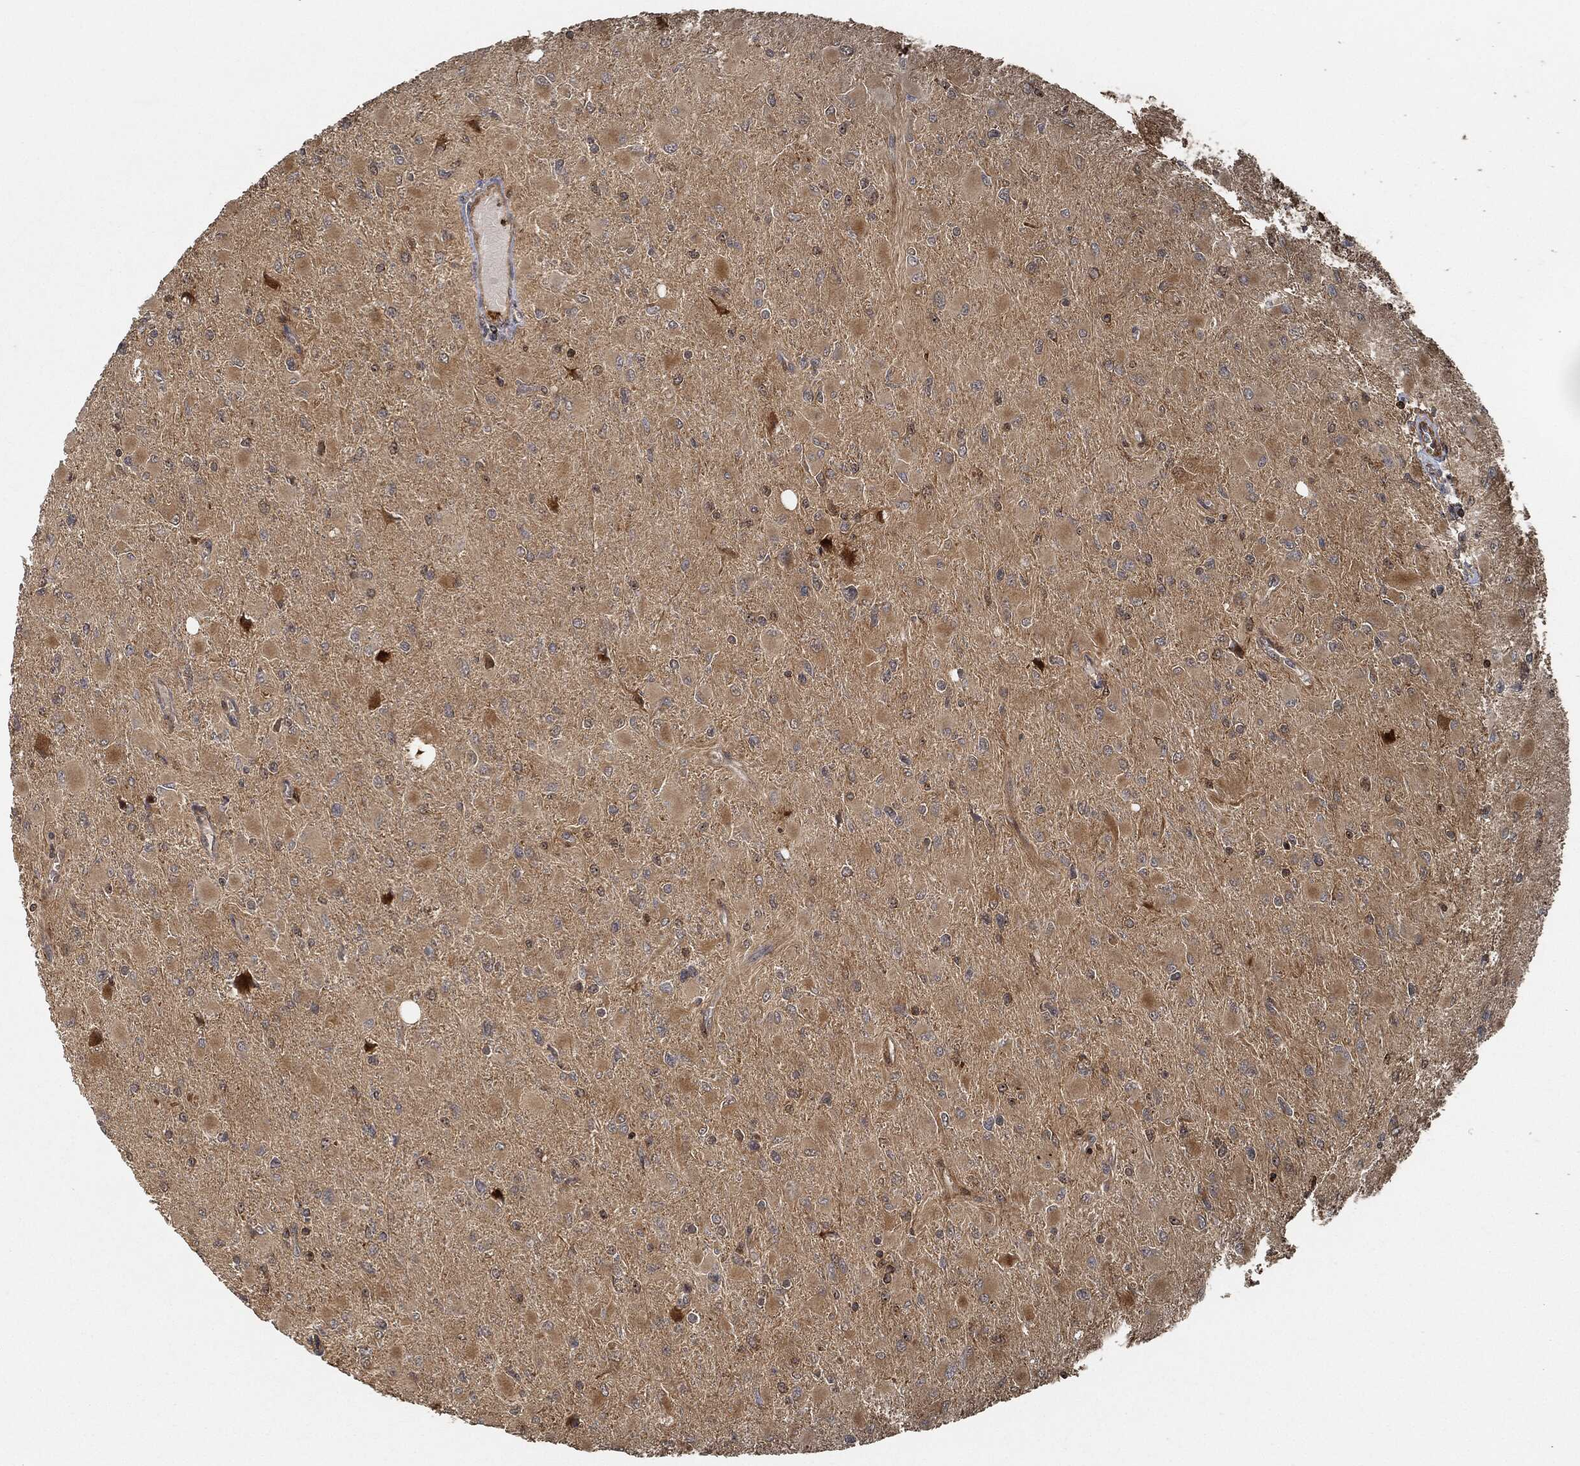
{"staining": {"intensity": "moderate", "quantity": "25%-75%", "location": "cytoplasmic/membranous"}, "tissue": "glioma", "cell_type": "Tumor cells", "image_type": "cancer", "snomed": [{"axis": "morphology", "description": "Glioma, malignant, High grade"}, {"axis": "topography", "description": "Cerebral cortex"}], "caption": "An immunohistochemistry (IHC) photomicrograph of neoplastic tissue is shown. Protein staining in brown shows moderate cytoplasmic/membranous positivity in glioma within tumor cells. The staining is performed using DAB brown chromogen to label protein expression. The nuclei are counter-stained blue using hematoxylin.", "gene": "TPT1", "patient": {"sex": "female", "age": 36}}